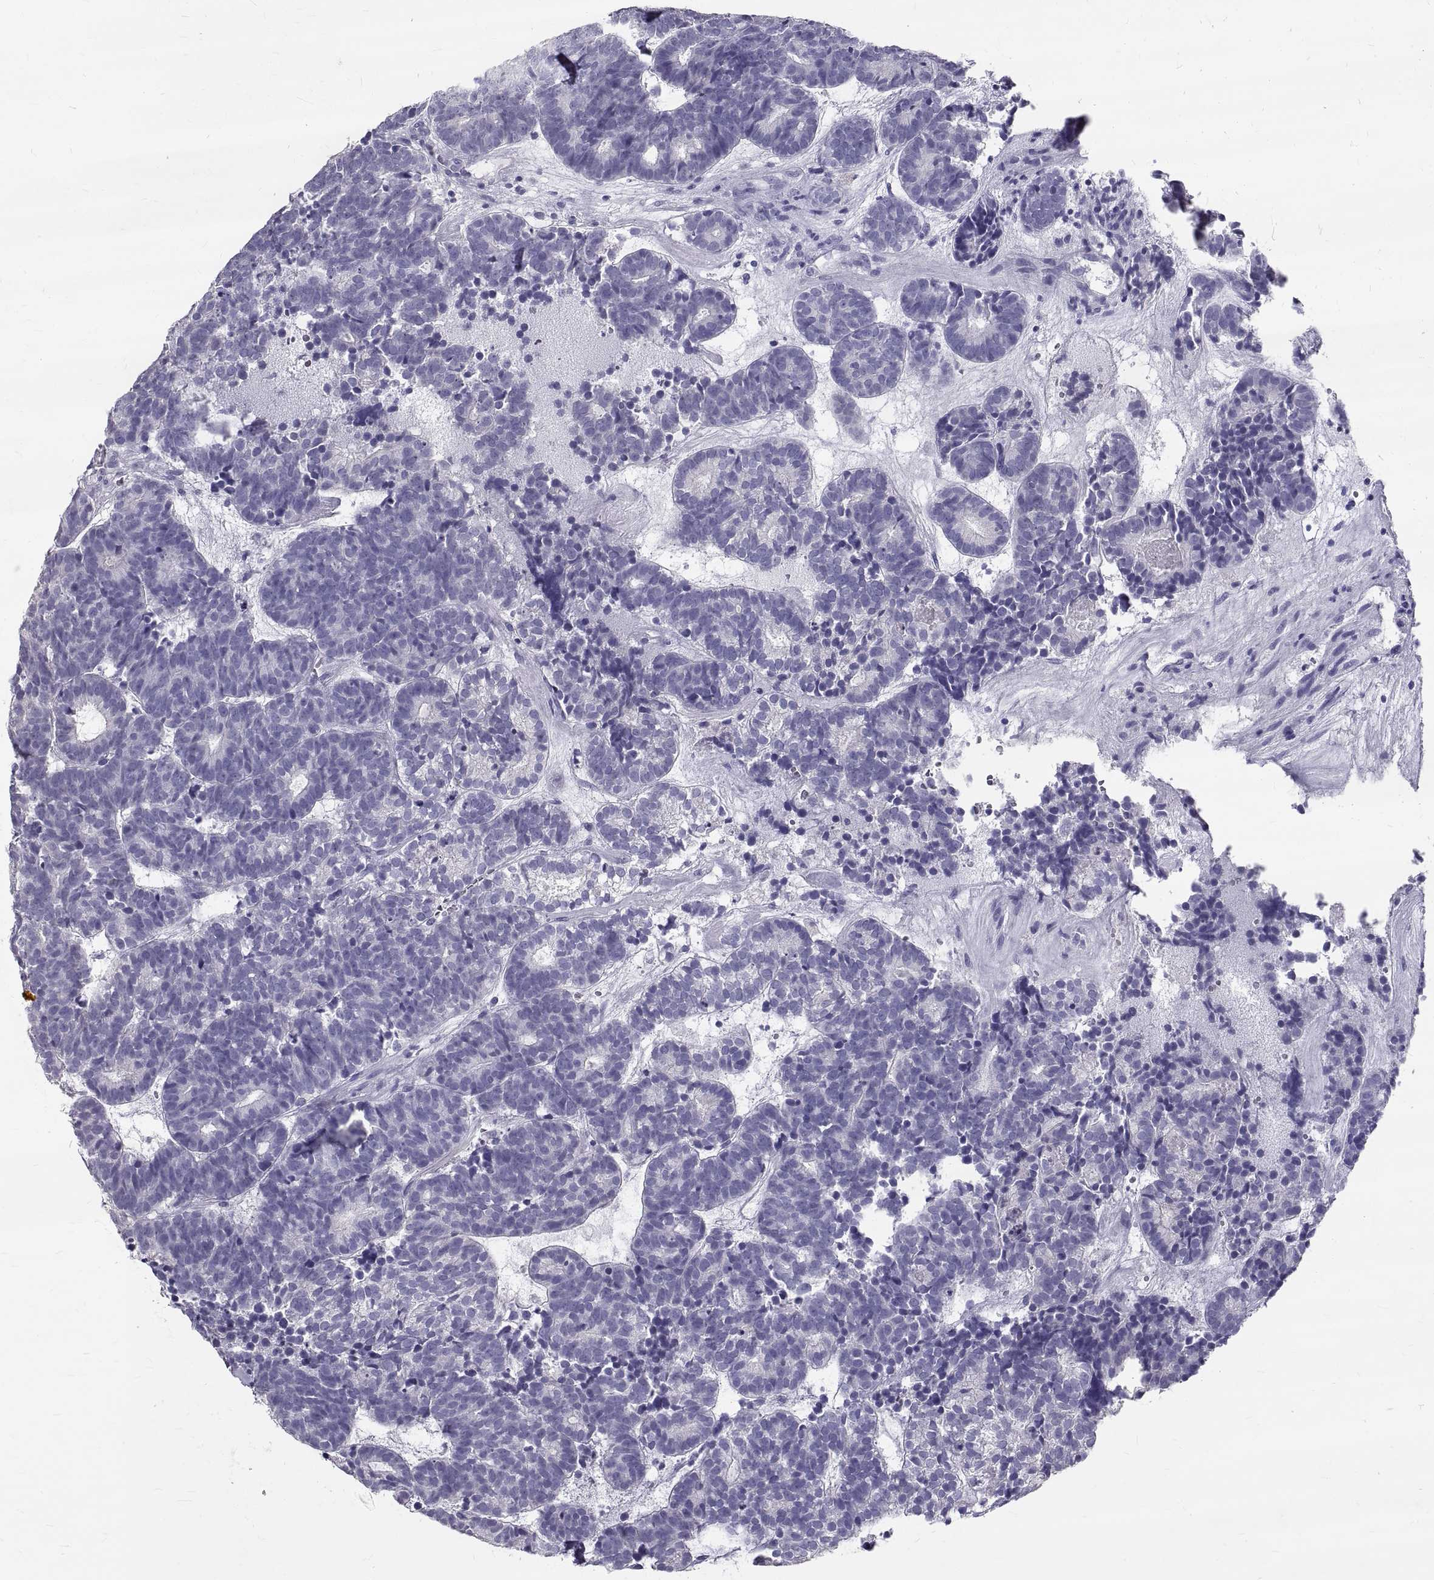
{"staining": {"intensity": "negative", "quantity": "none", "location": "none"}, "tissue": "head and neck cancer", "cell_type": "Tumor cells", "image_type": "cancer", "snomed": [{"axis": "morphology", "description": "Adenocarcinoma, NOS"}, {"axis": "topography", "description": "Head-Neck"}], "caption": "Tumor cells show no significant staining in head and neck adenocarcinoma.", "gene": "GNG12", "patient": {"sex": "female", "age": 81}}